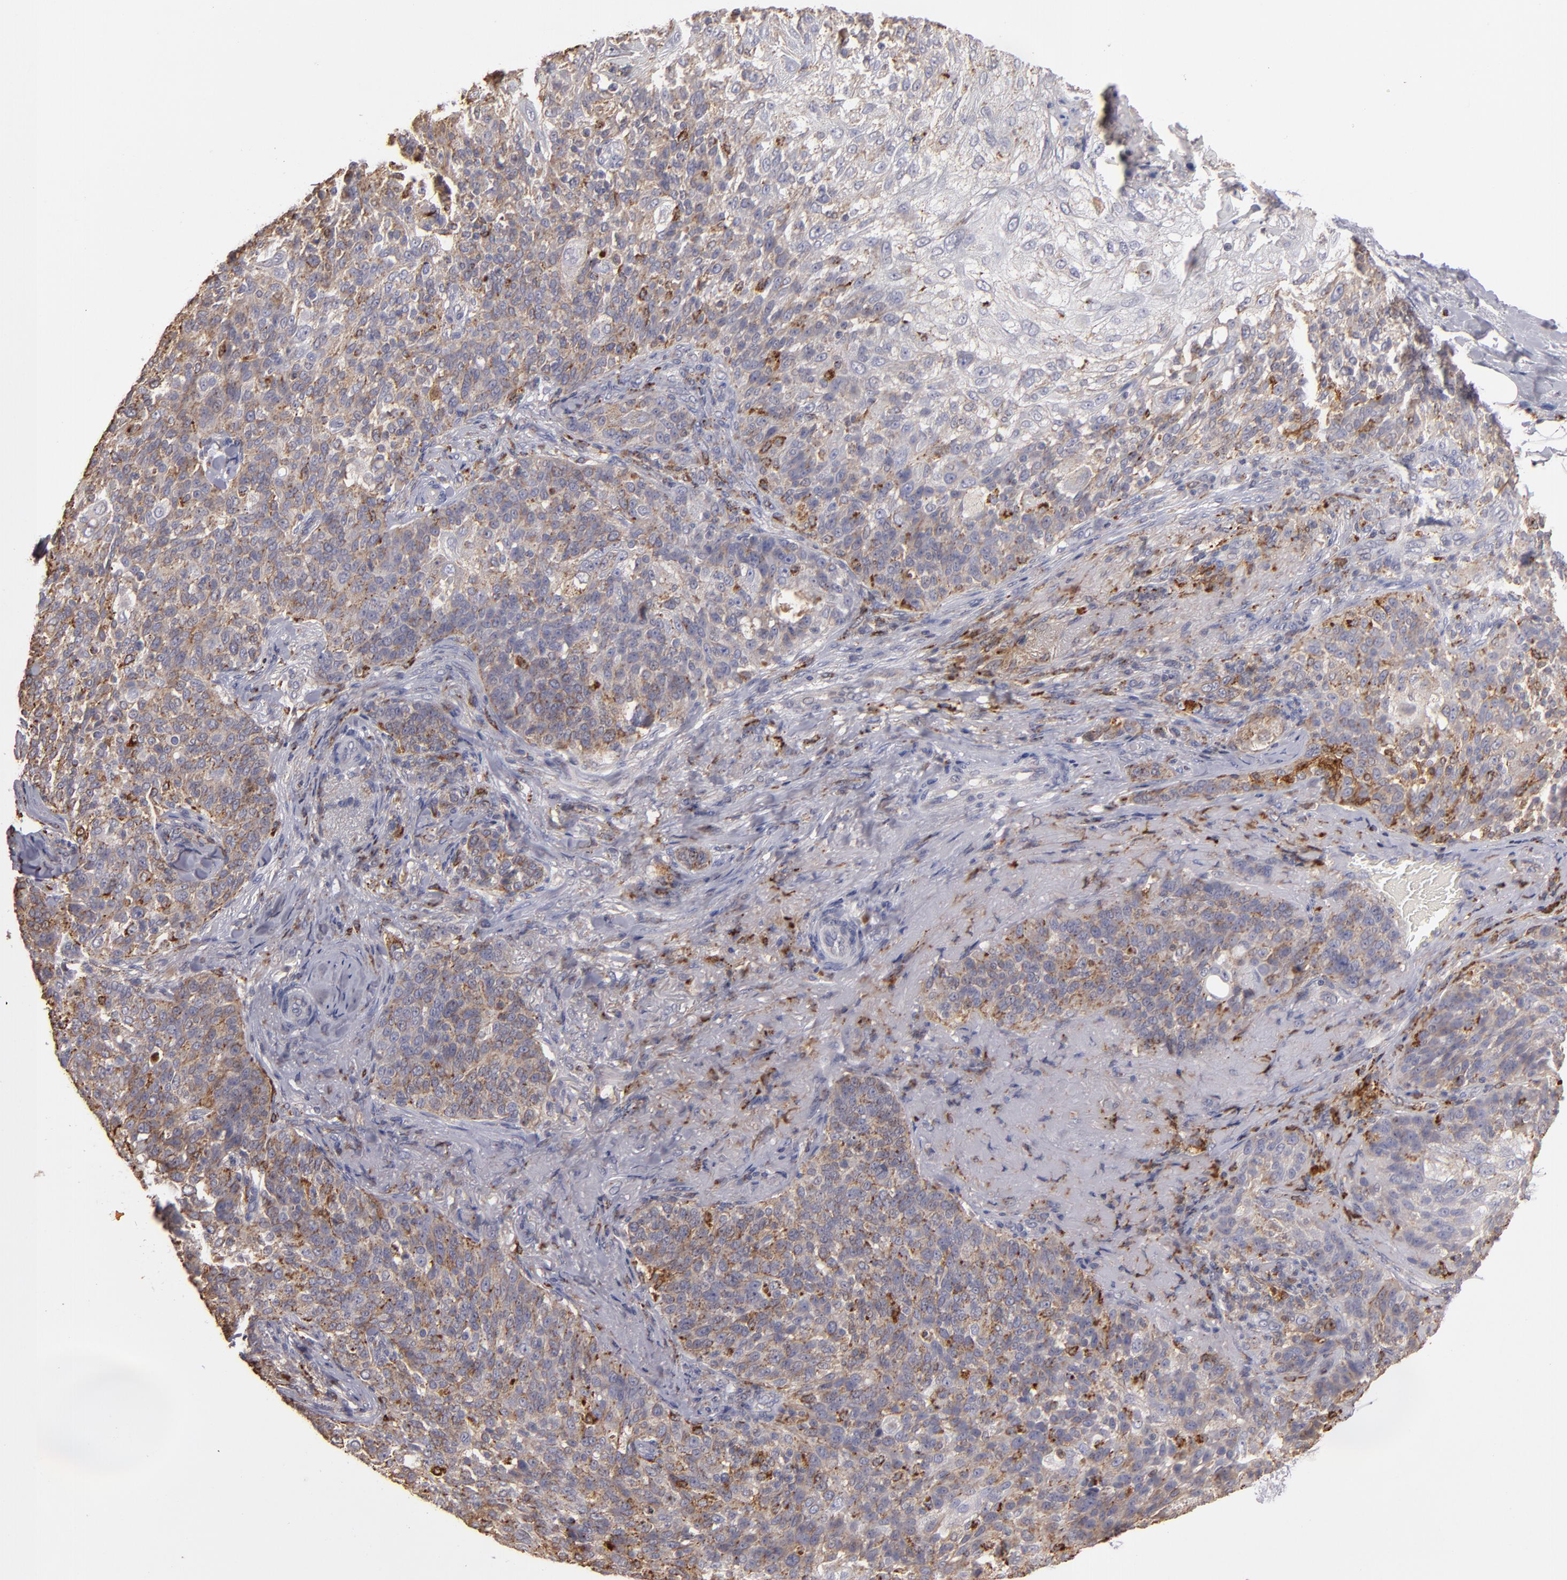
{"staining": {"intensity": "weak", "quantity": ">75%", "location": "cytoplasmic/membranous"}, "tissue": "skin cancer", "cell_type": "Tumor cells", "image_type": "cancer", "snomed": [{"axis": "morphology", "description": "Normal tissue, NOS"}, {"axis": "morphology", "description": "Squamous cell carcinoma, NOS"}, {"axis": "topography", "description": "Skin"}], "caption": "This image demonstrates skin squamous cell carcinoma stained with immunohistochemistry to label a protein in brown. The cytoplasmic/membranous of tumor cells show weak positivity for the protein. Nuclei are counter-stained blue.", "gene": "TRAF1", "patient": {"sex": "female", "age": 83}}